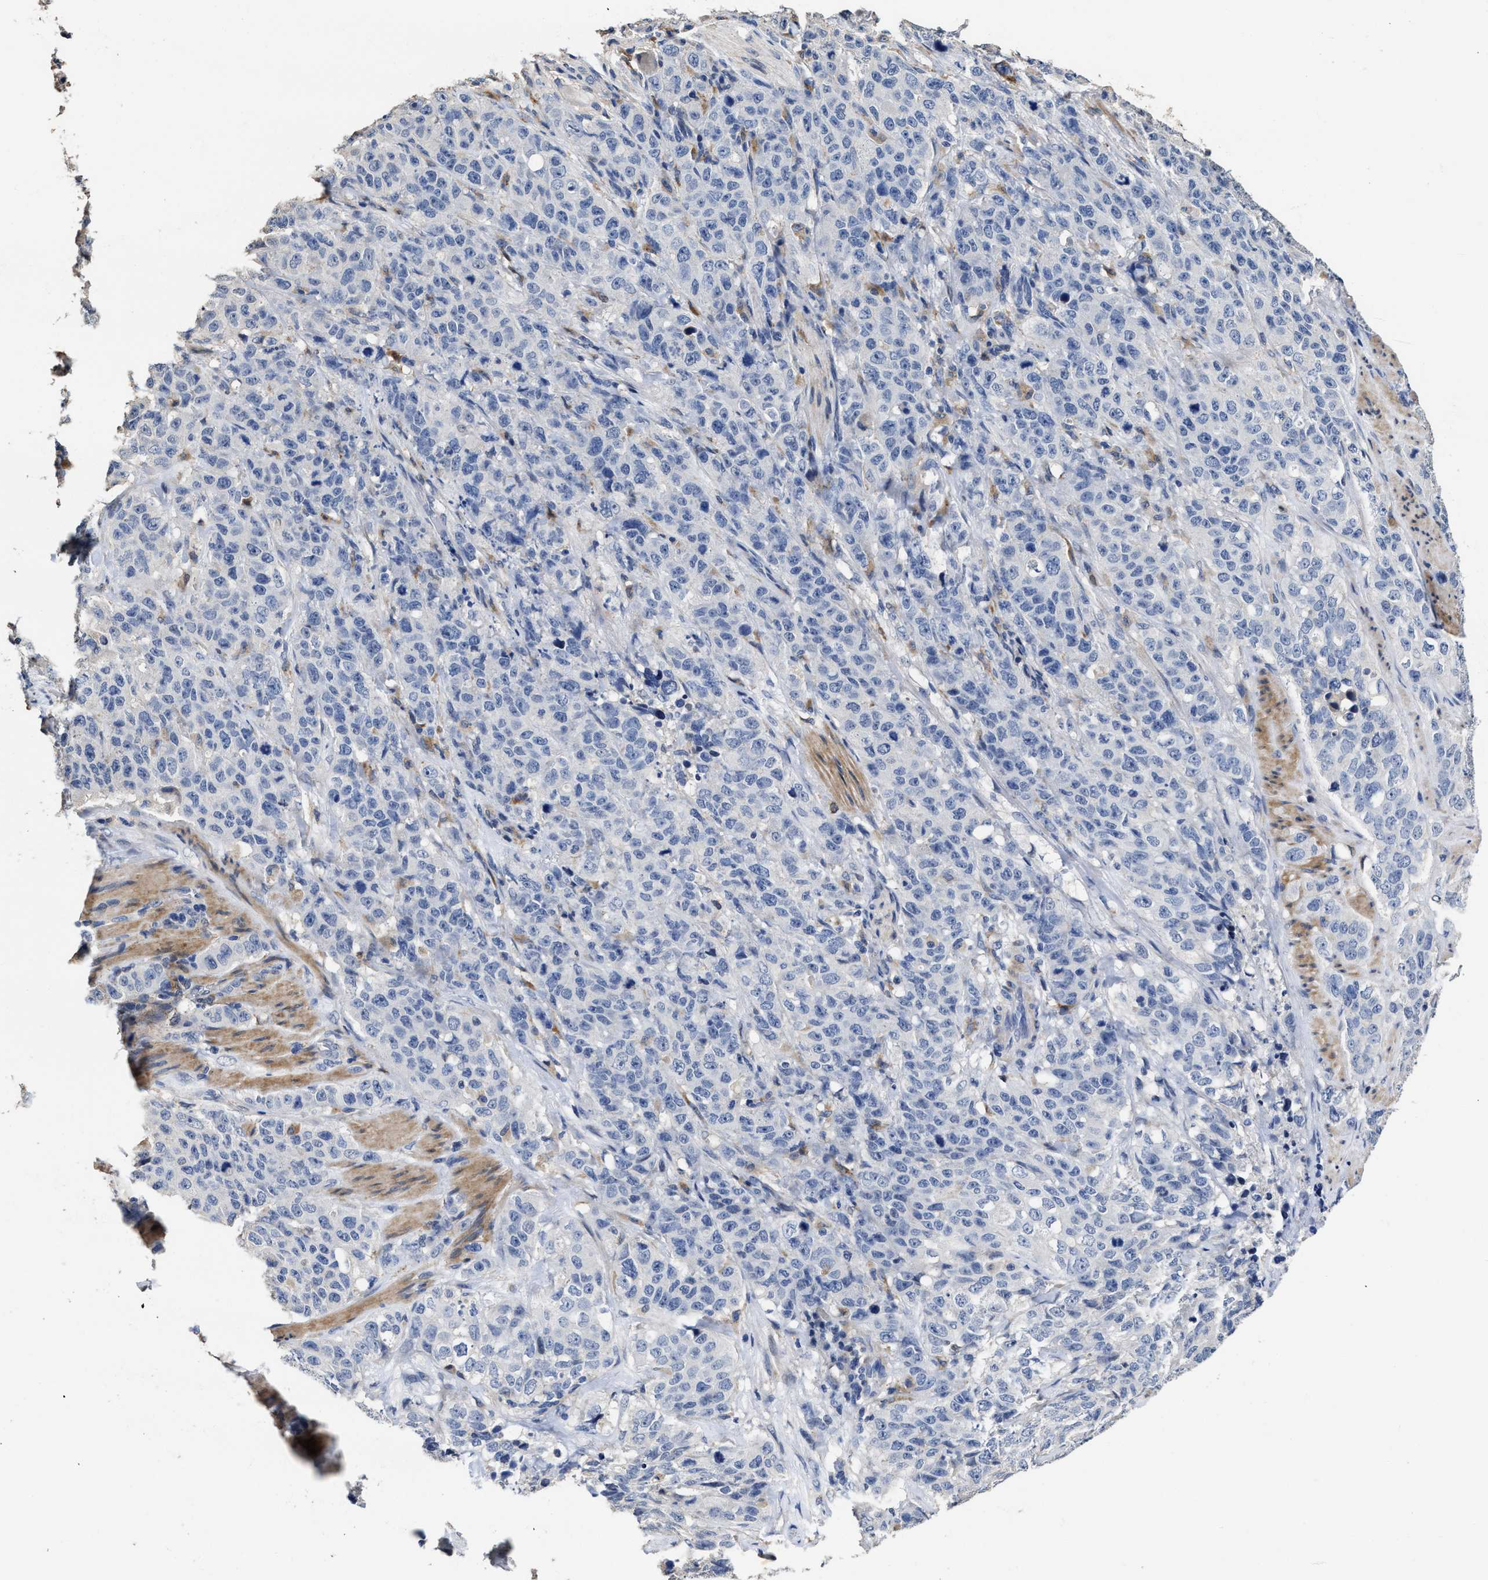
{"staining": {"intensity": "negative", "quantity": "none", "location": "none"}, "tissue": "stomach cancer", "cell_type": "Tumor cells", "image_type": "cancer", "snomed": [{"axis": "morphology", "description": "Adenocarcinoma, NOS"}, {"axis": "topography", "description": "Stomach"}], "caption": "Immunohistochemistry (IHC) of human stomach cancer (adenocarcinoma) demonstrates no expression in tumor cells. (Stains: DAB immunohistochemistry with hematoxylin counter stain, Microscopy: brightfield microscopy at high magnification).", "gene": "ZFAT", "patient": {"sex": "male", "age": 48}}